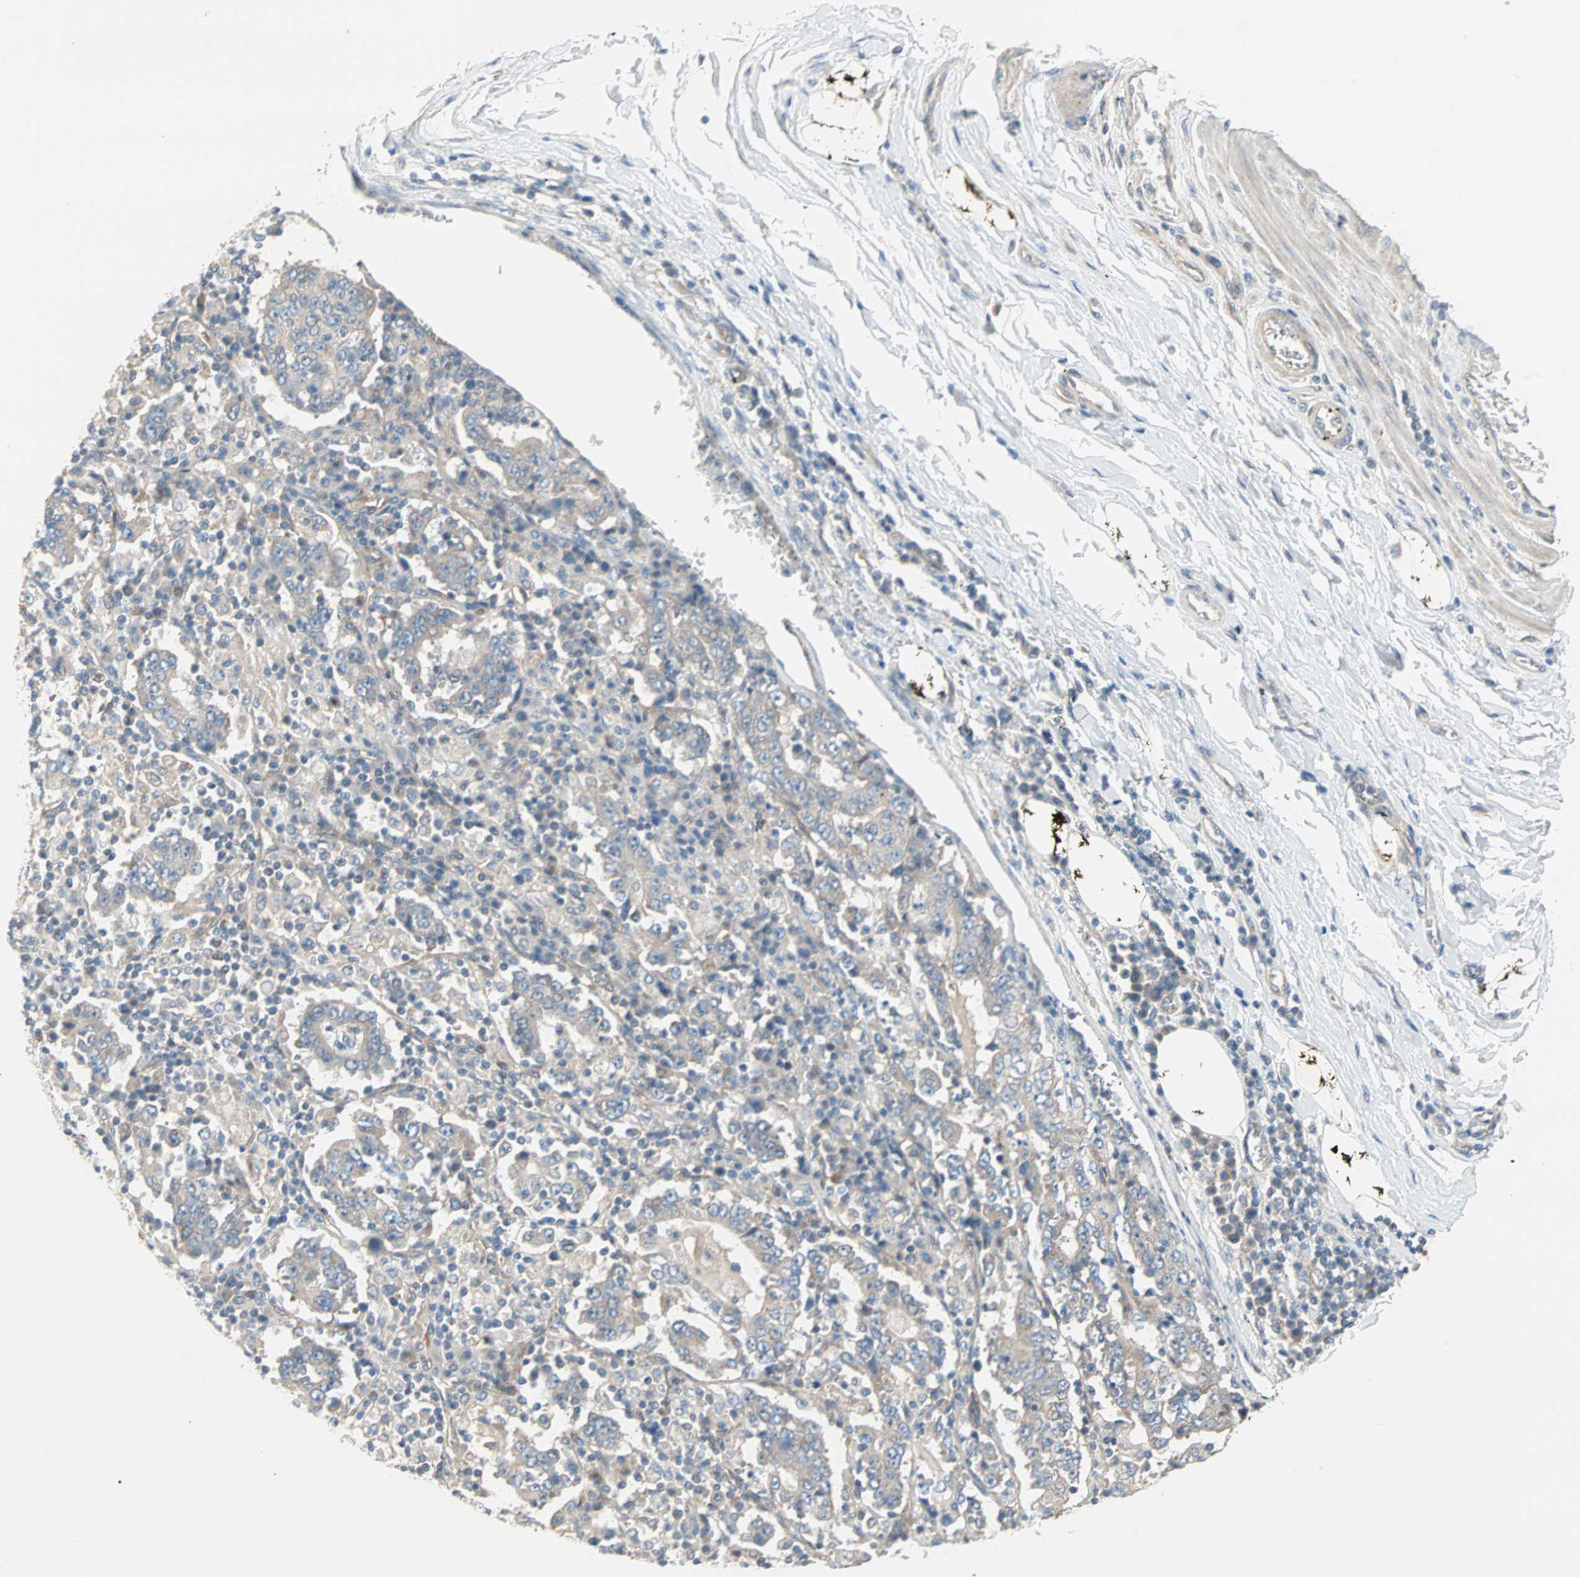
{"staining": {"intensity": "weak", "quantity": "25%-75%", "location": "cytoplasmic/membranous"}, "tissue": "stomach cancer", "cell_type": "Tumor cells", "image_type": "cancer", "snomed": [{"axis": "morphology", "description": "Normal tissue, NOS"}, {"axis": "morphology", "description": "Adenocarcinoma, NOS"}, {"axis": "topography", "description": "Stomach, upper"}, {"axis": "topography", "description": "Stomach"}], "caption": "Stomach cancer (adenocarcinoma) stained with immunohistochemistry (IHC) demonstrates weak cytoplasmic/membranous positivity in about 25%-75% of tumor cells. (Brightfield microscopy of DAB IHC at high magnification).", "gene": "PDE8A", "patient": {"sex": "male", "age": 59}}